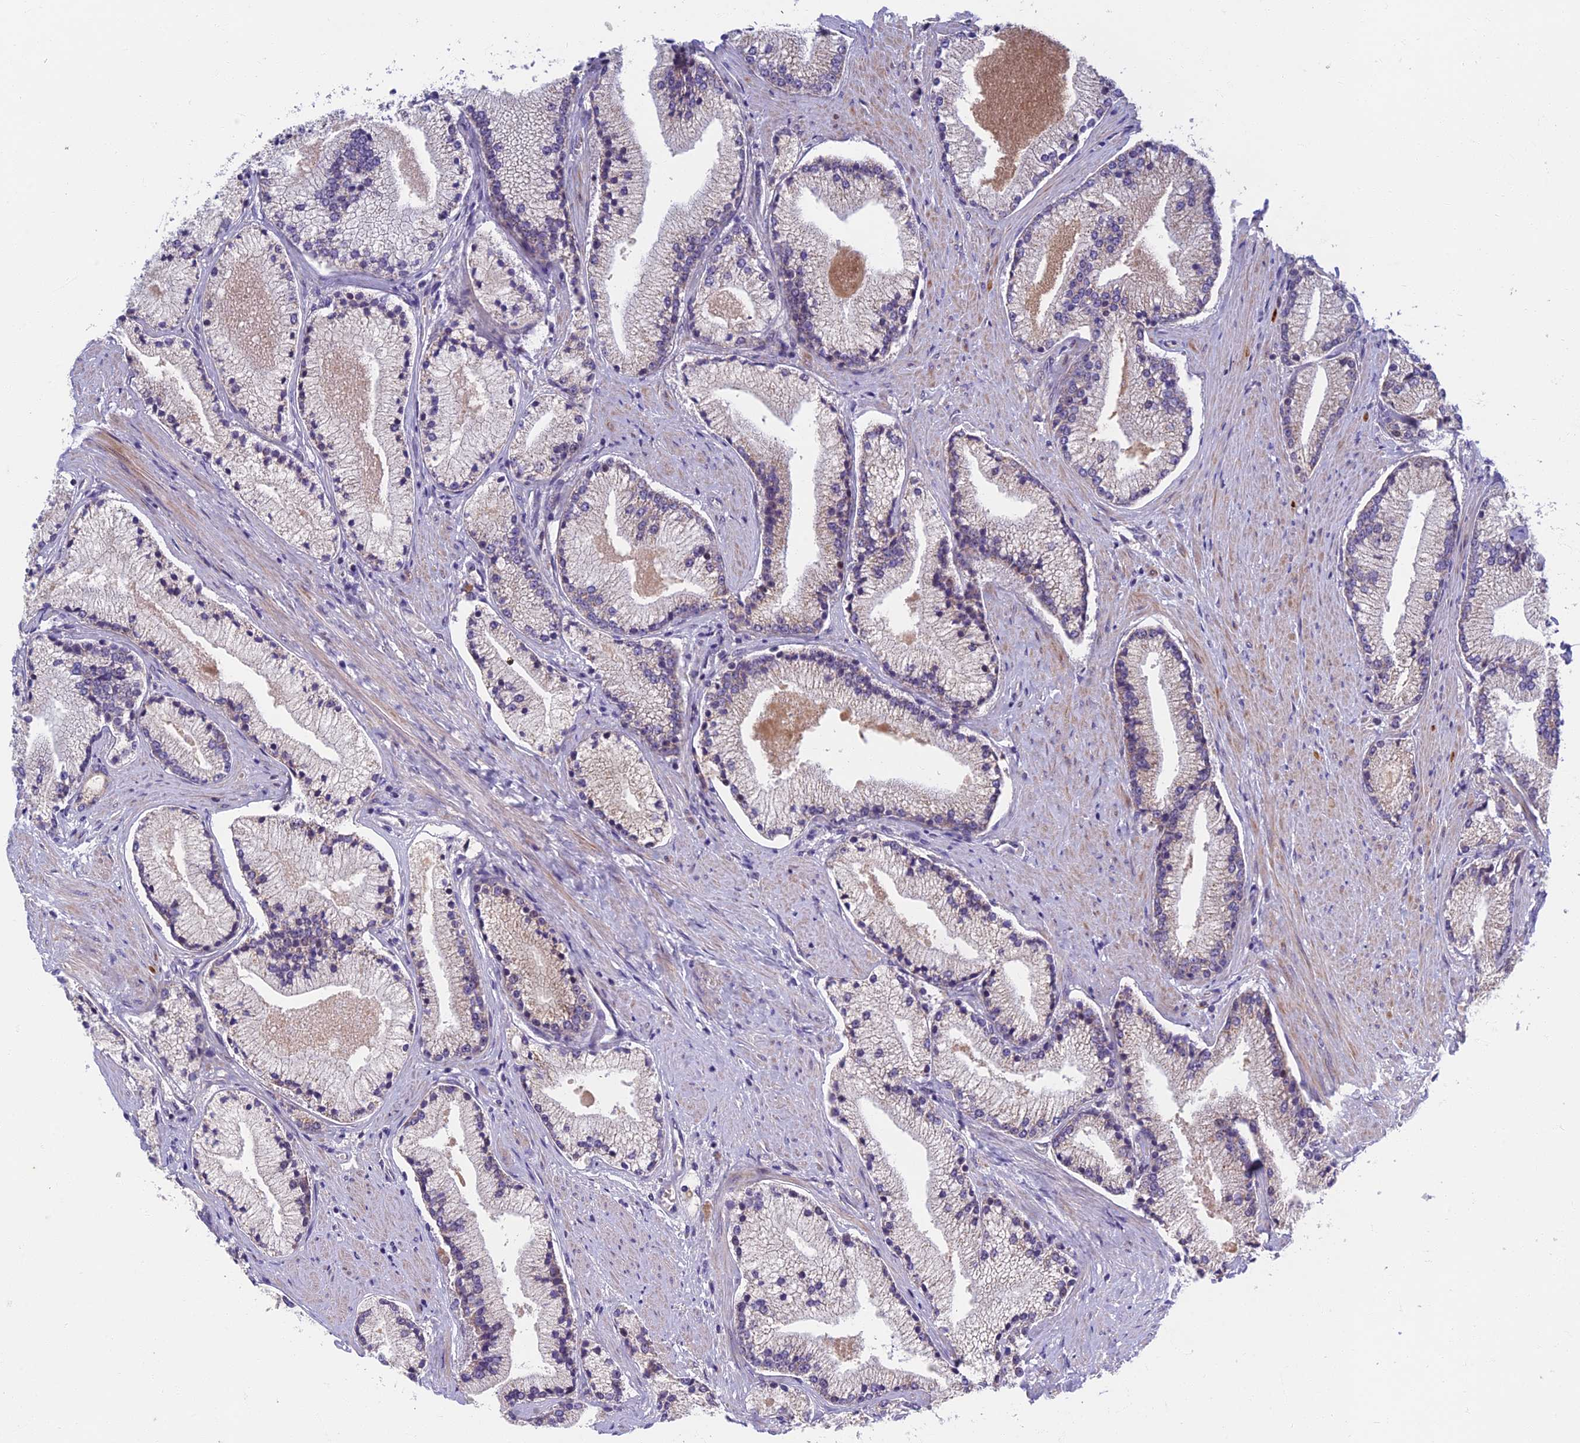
{"staining": {"intensity": "negative", "quantity": "none", "location": "none"}, "tissue": "prostate cancer", "cell_type": "Tumor cells", "image_type": "cancer", "snomed": [{"axis": "morphology", "description": "Adenocarcinoma, High grade"}, {"axis": "topography", "description": "Prostate"}], "caption": "High magnification brightfield microscopy of prostate adenocarcinoma (high-grade) stained with DAB (3,3'-diaminobenzidine) (brown) and counterstained with hematoxylin (blue): tumor cells show no significant staining.", "gene": "SOGA1", "patient": {"sex": "male", "age": 67}}